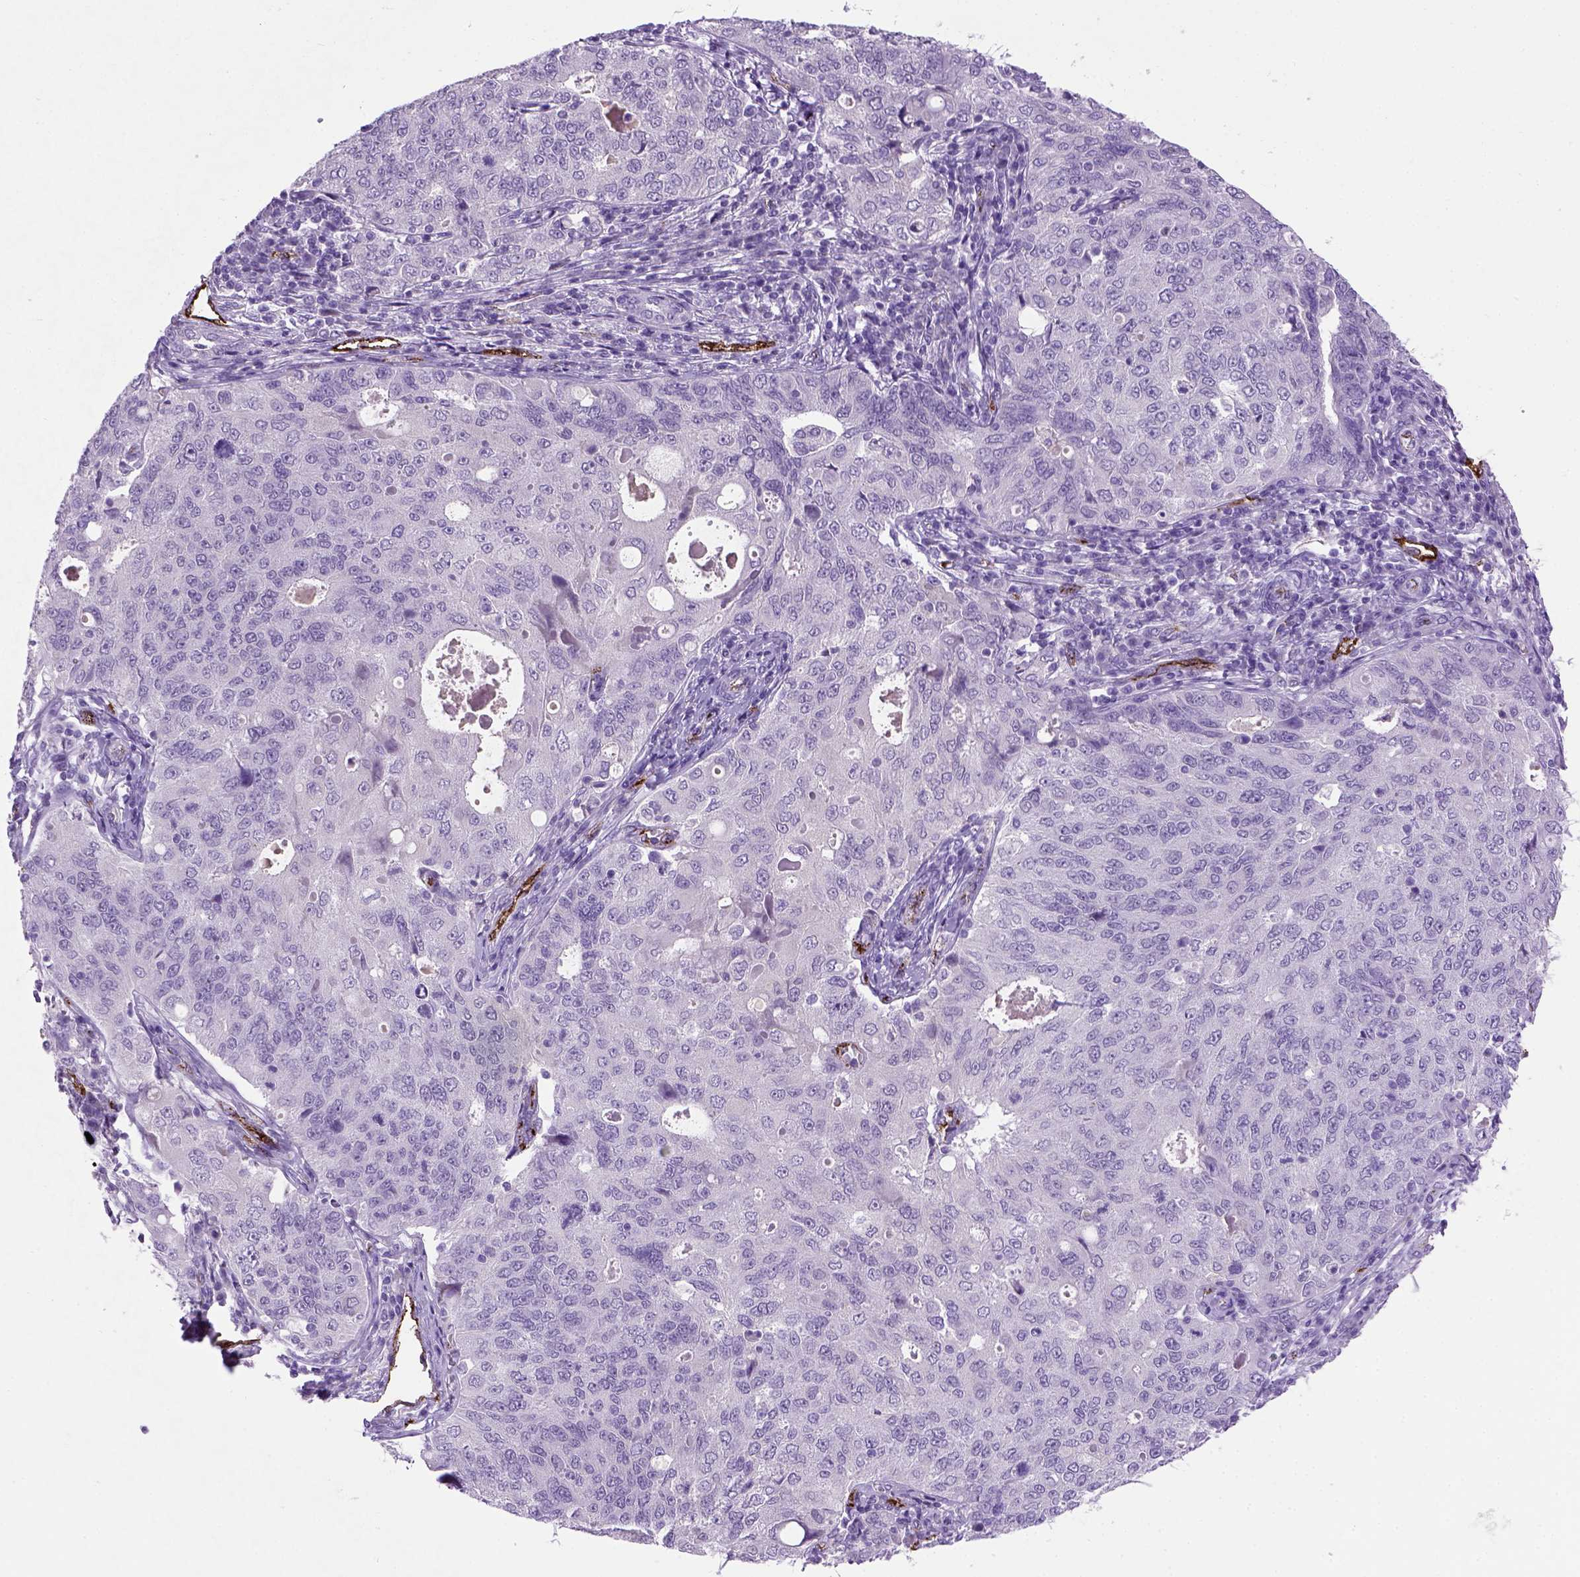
{"staining": {"intensity": "negative", "quantity": "none", "location": "none"}, "tissue": "endometrial cancer", "cell_type": "Tumor cells", "image_type": "cancer", "snomed": [{"axis": "morphology", "description": "Adenocarcinoma, NOS"}, {"axis": "topography", "description": "Endometrium"}], "caption": "There is no significant positivity in tumor cells of endometrial cancer. (Stains: DAB (3,3'-diaminobenzidine) immunohistochemistry with hematoxylin counter stain, Microscopy: brightfield microscopy at high magnification).", "gene": "VWF", "patient": {"sex": "female", "age": 43}}